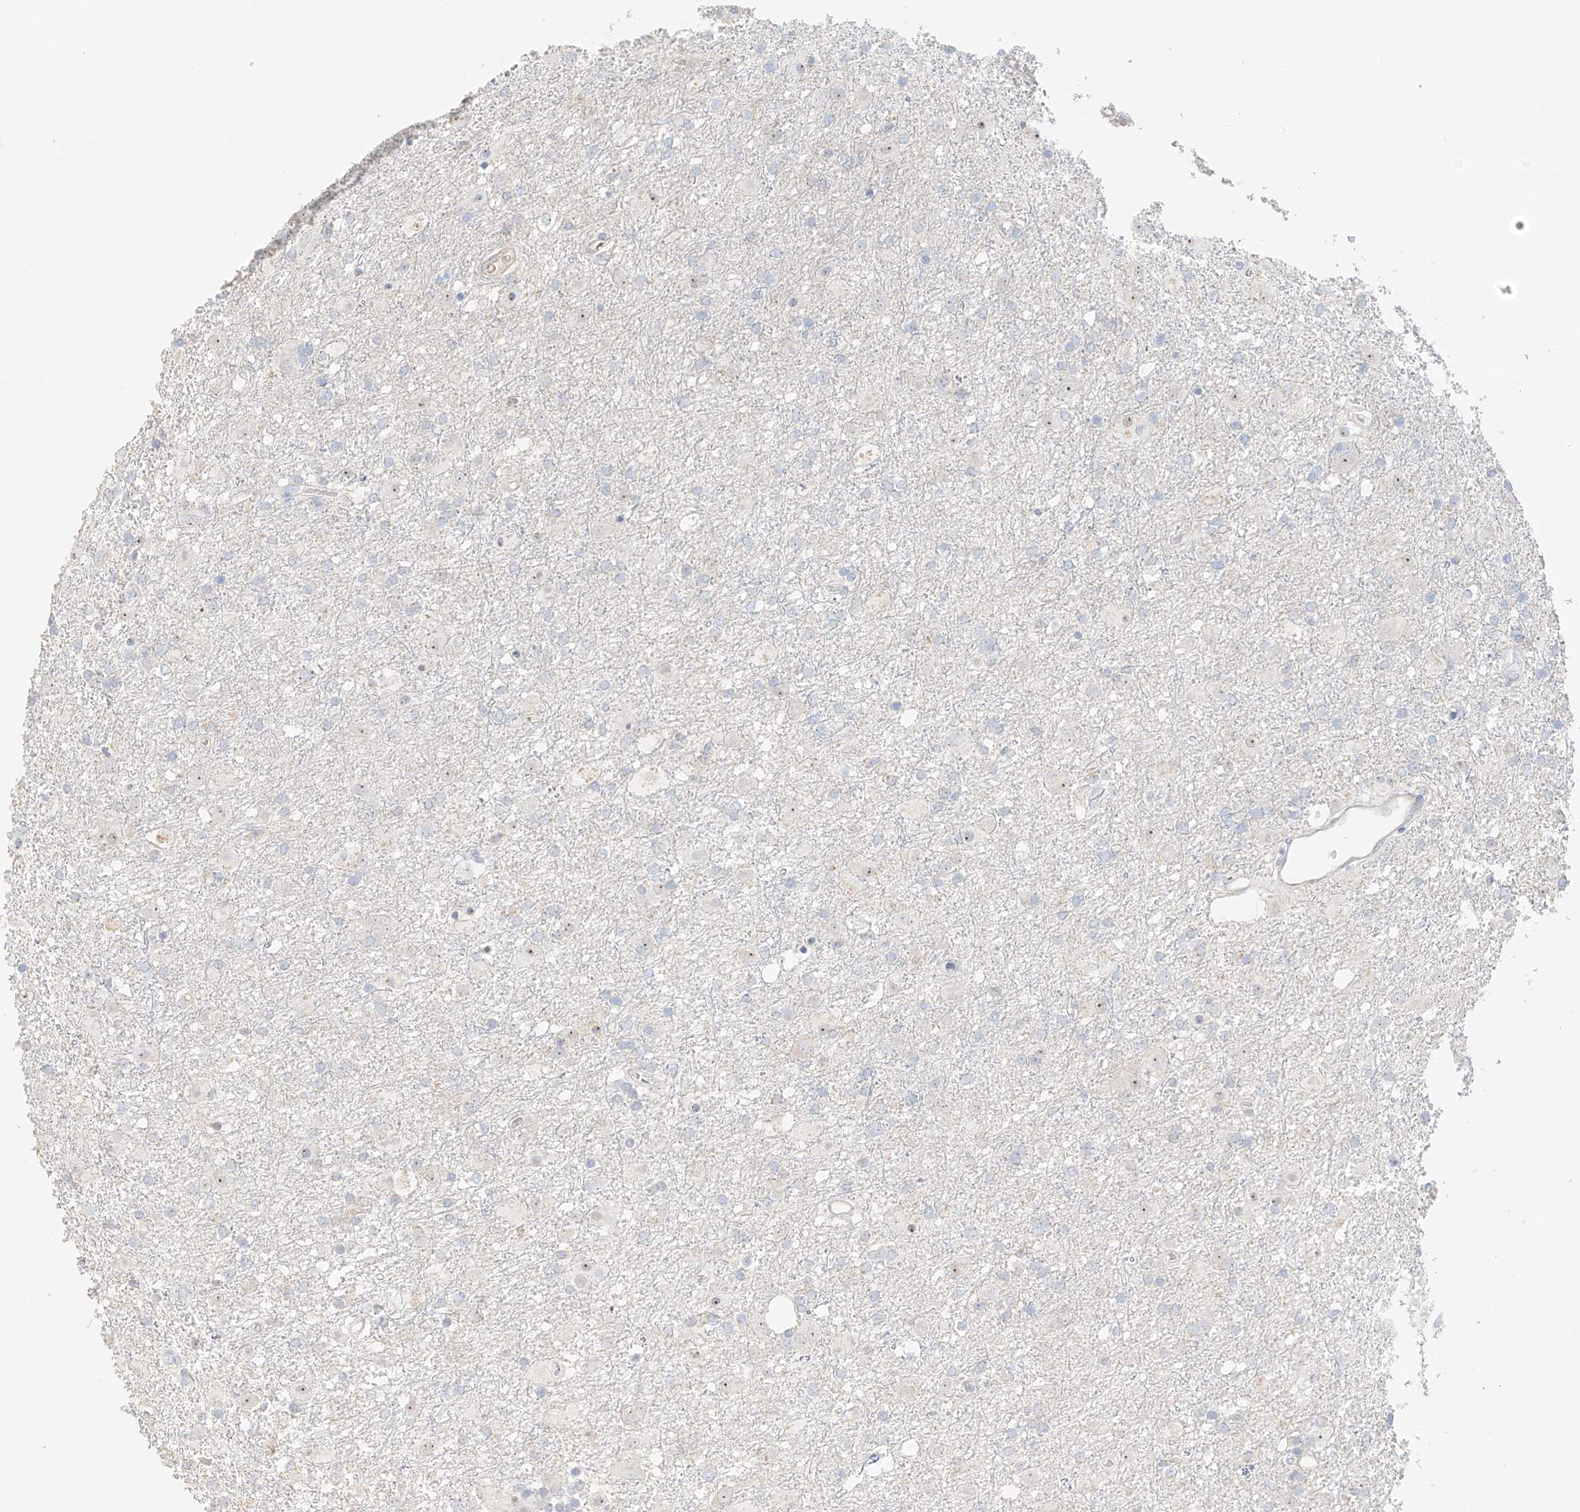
{"staining": {"intensity": "negative", "quantity": "none", "location": "none"}, "tissue": "glioma", "cell_type": "Tumor cells", "image_type": "cancer", "snomed": [{"axis": "morphology", "description": "Glioma, malignant, Low grade"}, {"axis": "topography", "description": "Brain"}], "caption": "DAB (3,3'-diaminobenzidine) immunohistochemical staining of human glioma displays no significant expression in tumor cells. The staining is performed using DAB brown chromogen with nuclei counter-stained in using hematoxylin.", "gene": "ZBTB41", "patient": {"sex": "male", "age": 65}}